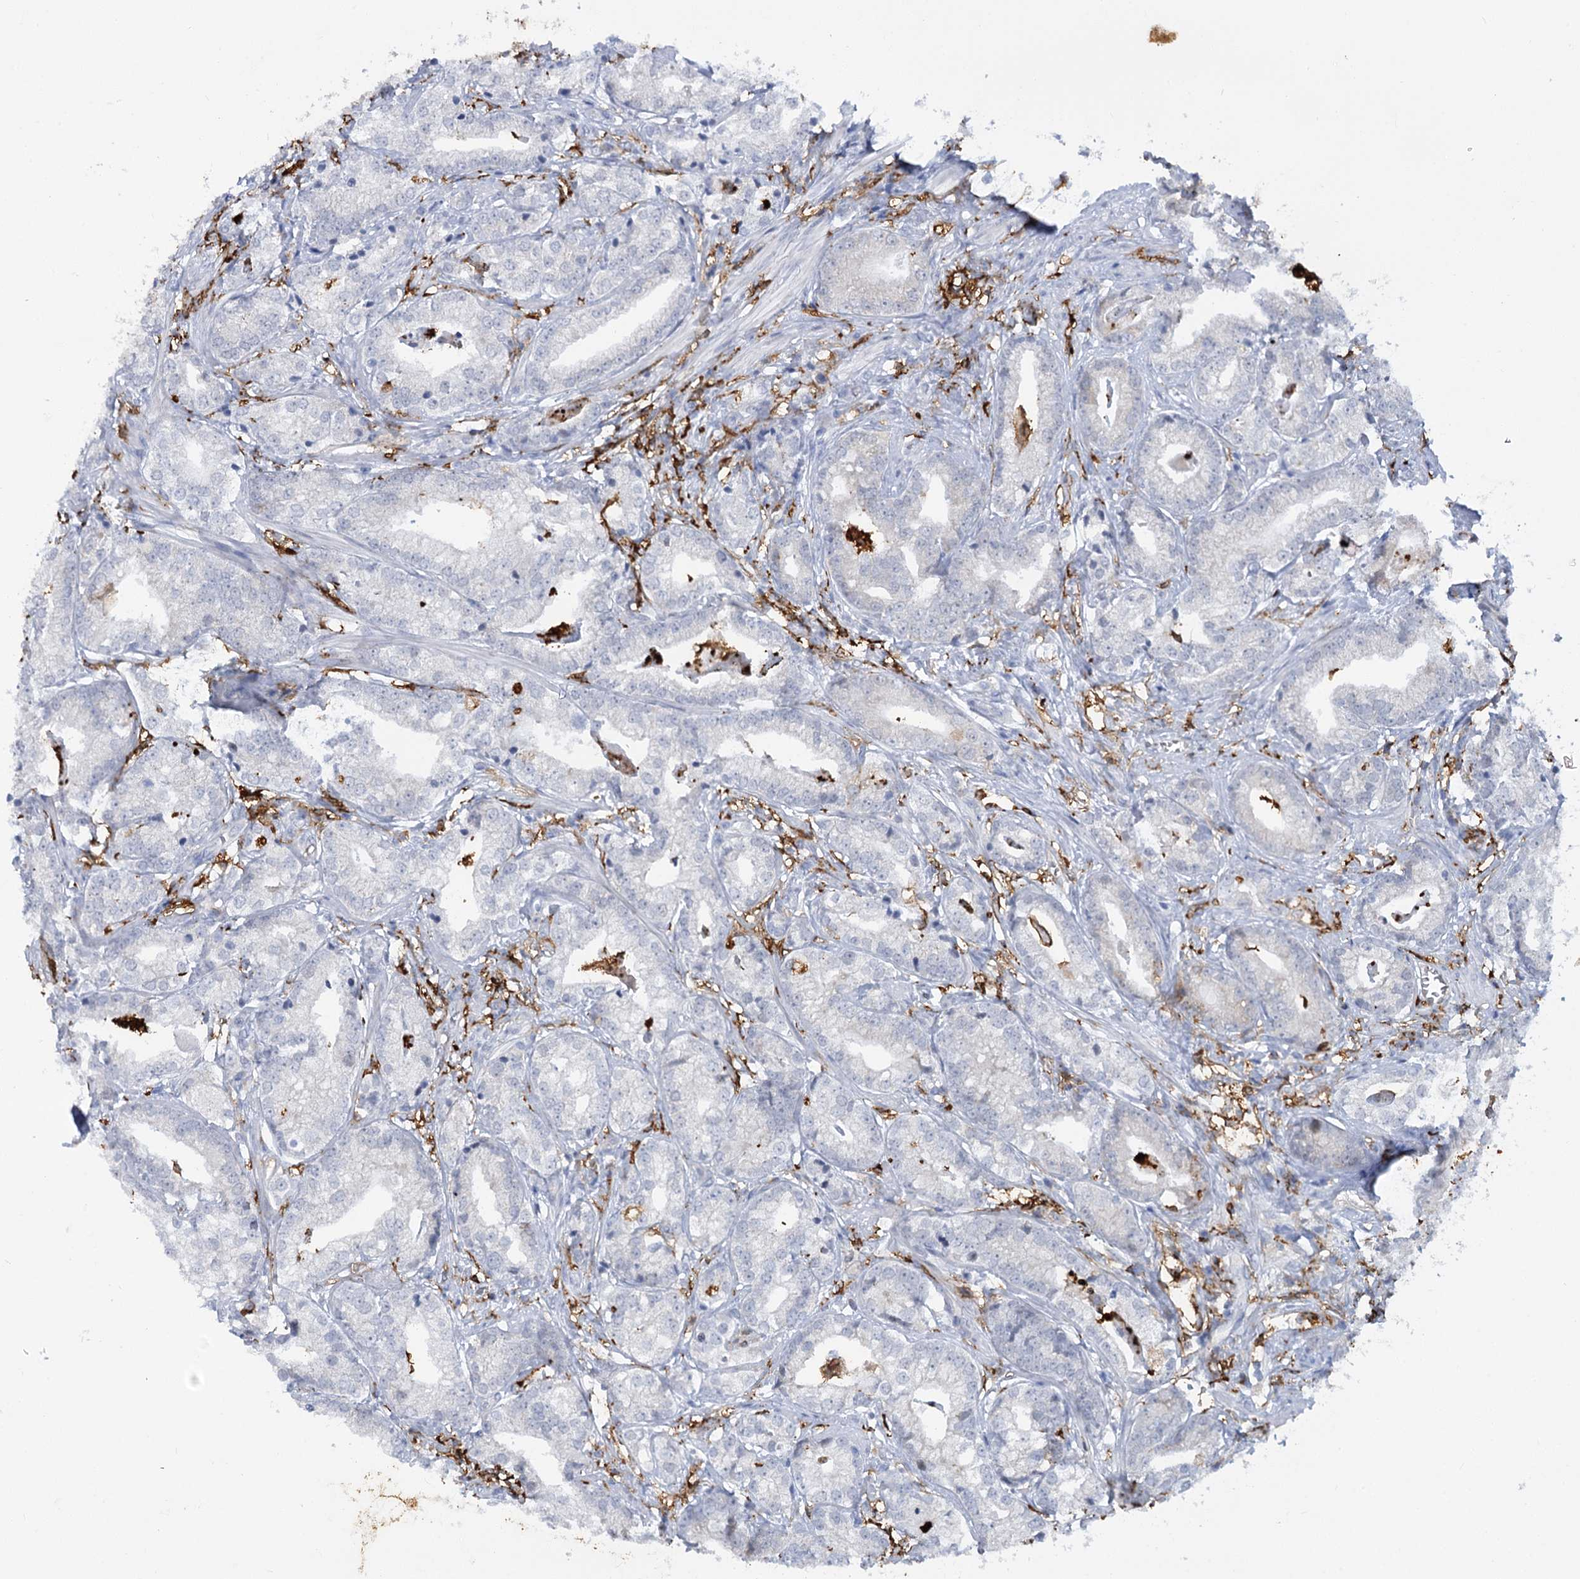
{"staining": {"intensity": "negative", "quantity": "none", "location": "none"}, "tissue": "prostate cancer", "cell_type": "Tumor cells", "image_type": "cancer", "snomed": [{"axis": "morphology", "description": "Adenocarcinoma, High grade"}, {"axis": "topography", "description": "Prostate"}], "caption": "Immunohistochemical staining of prostate cancer reveals no significant staining in tumor cells. The staining was performed using DAB to visualize the protein expression in brown, while the nuclei were stained in blue with hematoxylin (Magnification: 20x).", "gene": "PIWIL4", "patient": {"sex": "male", "age": 69}}